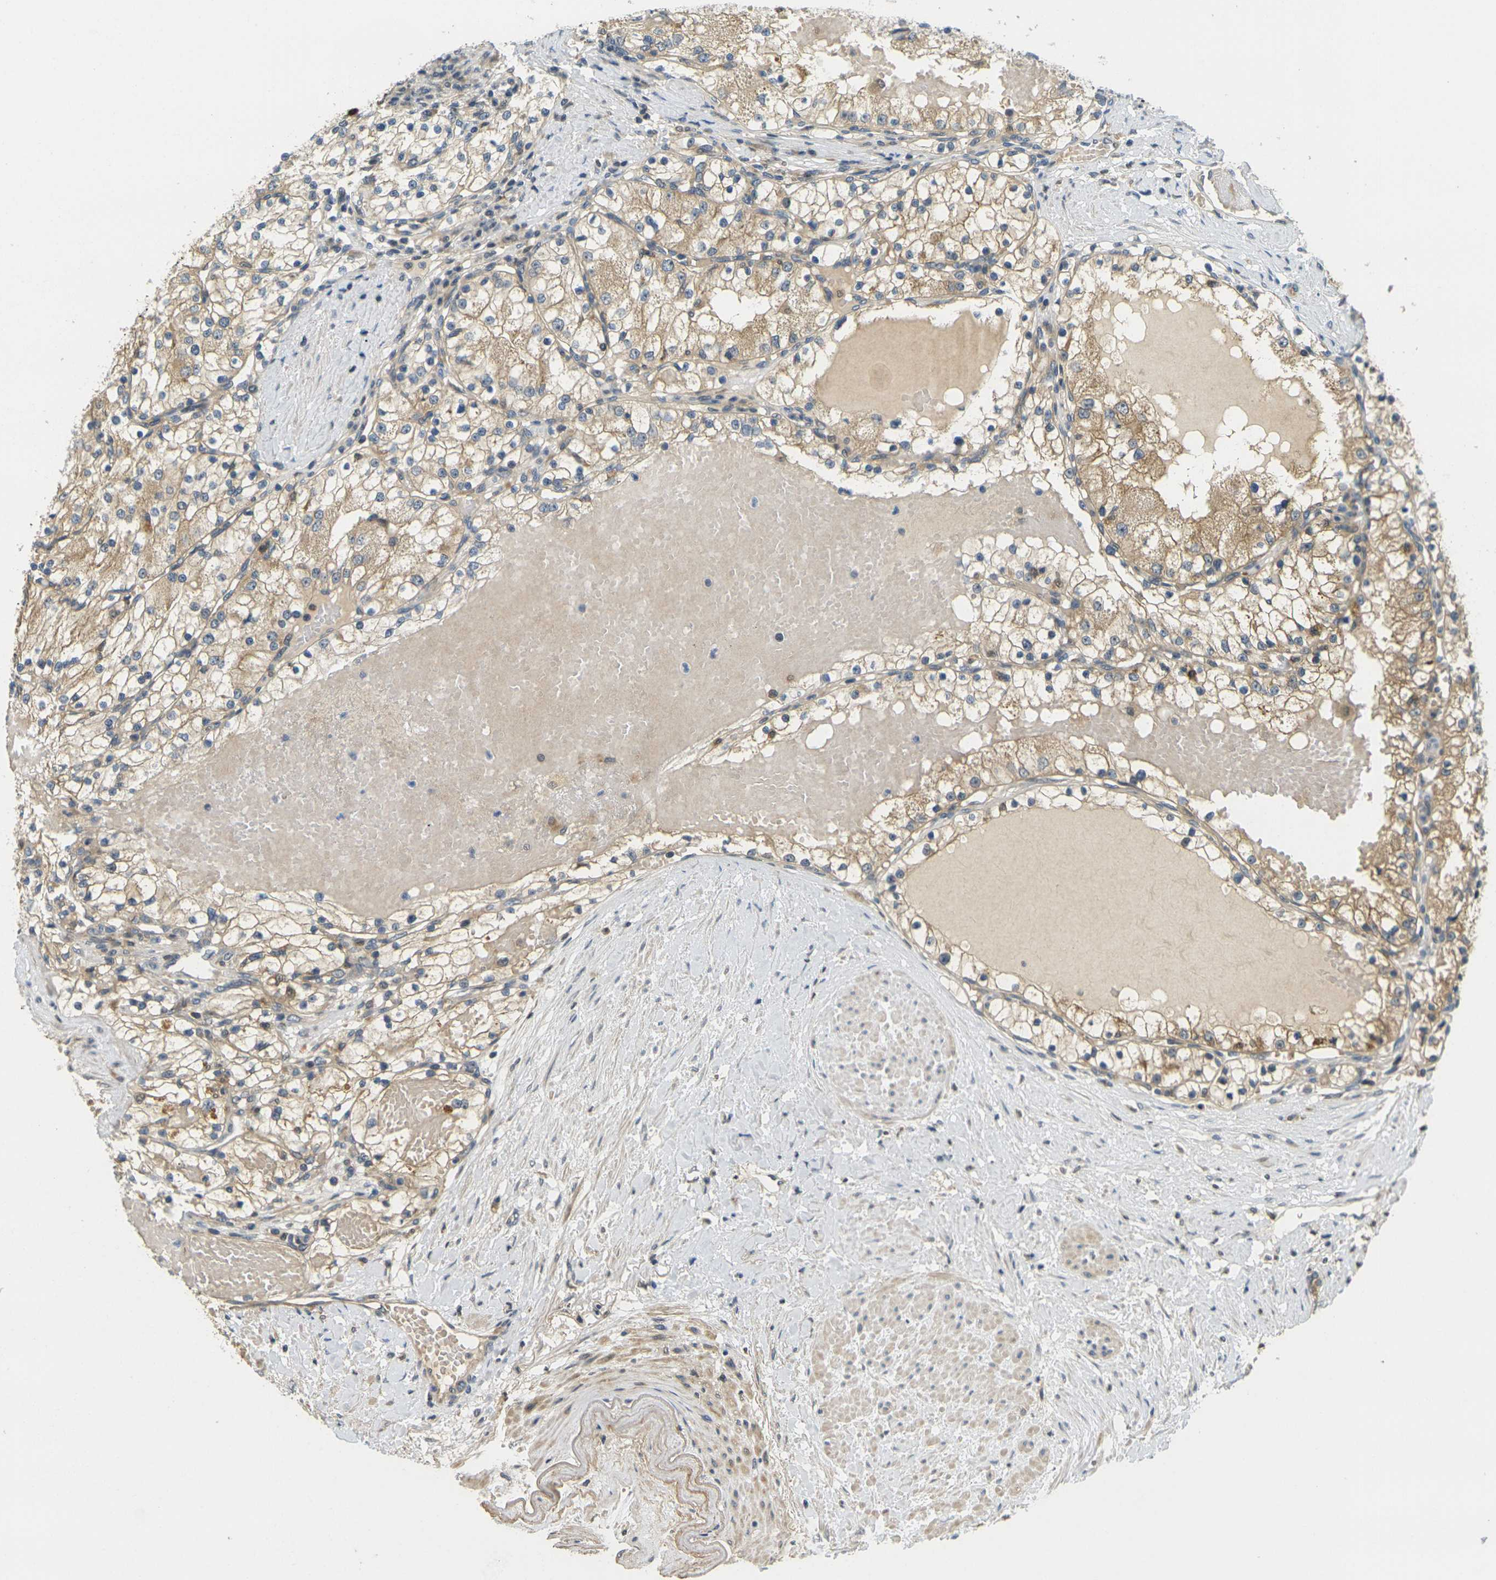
{"staining": {"intensity": "moderate", "quantity": ">75%", "location": "cytoplasmic/membranous"}, "tissue": "renal cancer", "cell_type": "Tumor cells", "image_type": "cancer", "snomed": [{"axis": "morphology", "description": "Adenocarcinoma, NOS"}, {"axis": "topography", "description": "Kidney"}], "caption": "Moderate cytoplasmic/membranous expression for a protein is appreciated in approximately >75% of tumor cells of renal cancer (adenocarcinoma) using IHC.", "gene": "KLHL8", "patient": {"sex": "male", "age": 68}}